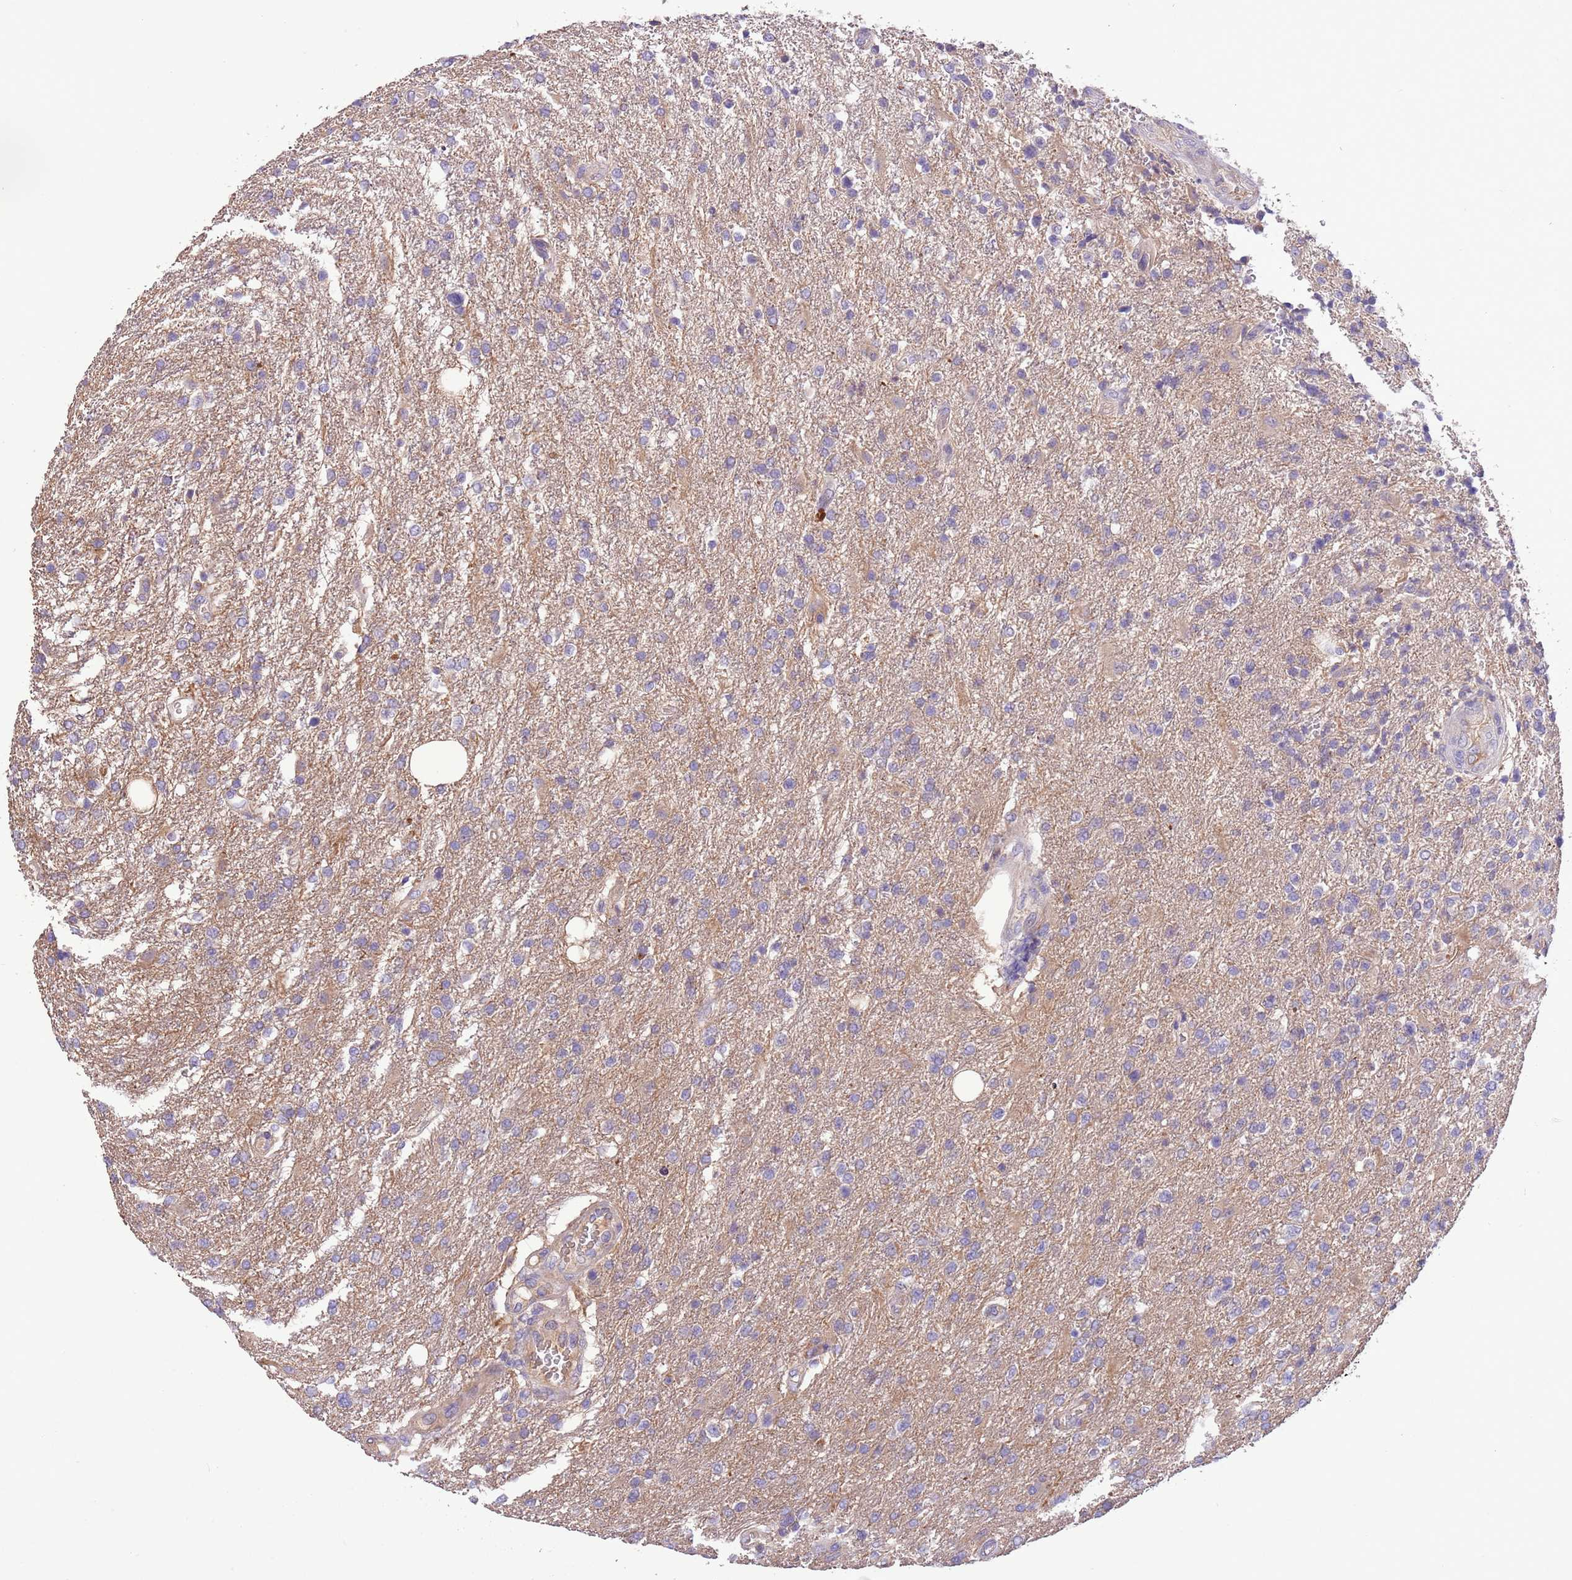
{"staining": {"intensity": "negative", "quantity": "none", "location": "none"}, "tissue": "glioma", "cell_type": "Tumor cells", "image_type": "cancer", "snomed": [{"axis": "morphology", "description": "Glioma, malignant, High grade"}, {"axis": "topography", "description": "Brain"}], "caption": "The immunohistochemistry micrograph has no significant expression in tumor cells of glioma tissue.", "gene": "FAM89B", "patient": {"sex": "male", "age": 56}}